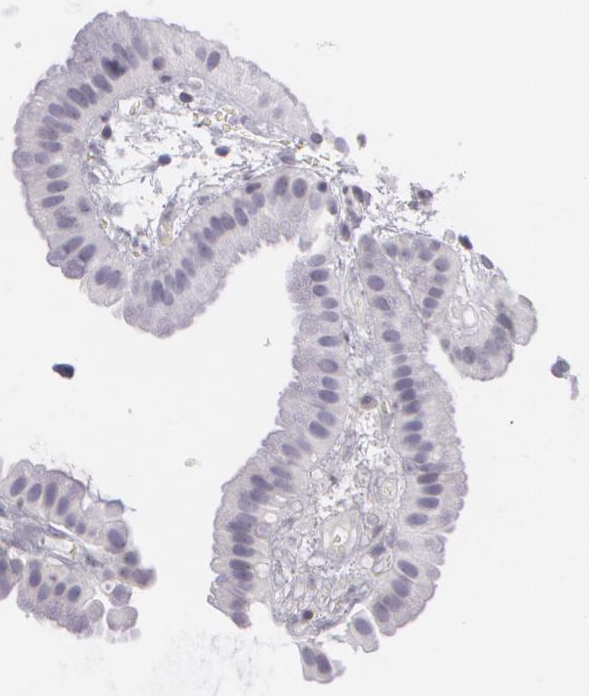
{"staining": {"intensity": "negative", "quantity": "none", "location": "none"}, "tissue": "gallbladder", "cell_type": "Glandular cells", "image_type": "normal", "snomed": [{"axis": "morphology", "description": "Normal tissue, NOS"}, {"axis": "topography", "description": "Gallbladder"}], "caption": "Micrograph shows no protein positivity in glandular cells of benign gallbladder. Nuclei are stained in blue.", "gene": "MAP2", "patient": {"sex": "female", "age": 63}}